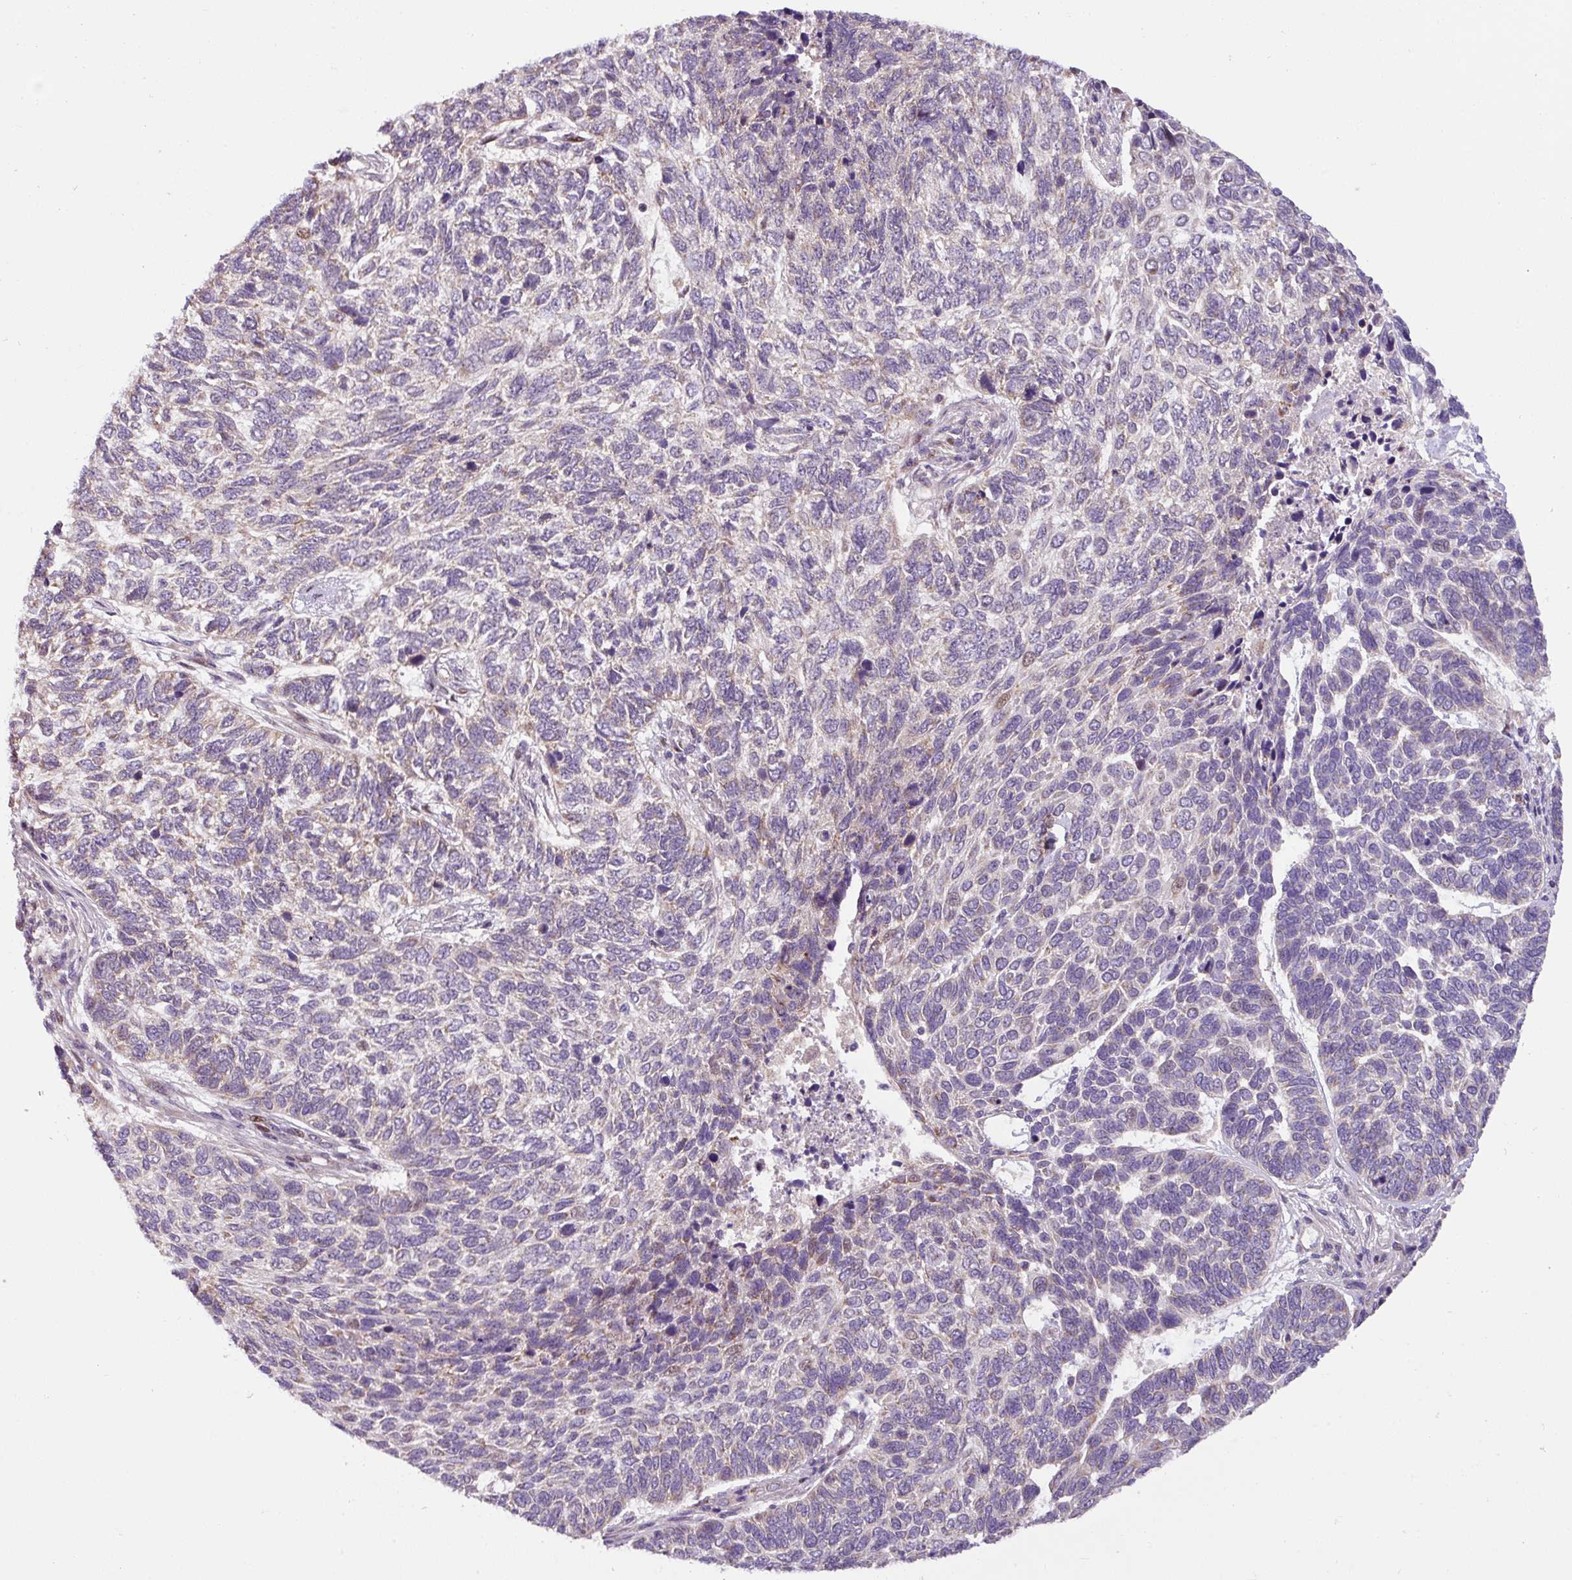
{"staining": {"intensity": "weak", "quantity": "<25%", "location": "cytoplasmic/membranous"}, "tissue": "skin cancer", "cell_type": "Tumor cells", "image_type": "cancer", "snomed": [{"axis": "morphology", "description": "Basal cell carcinoma"}, {"axis": "topography", "description": "Skin"}], "caption": "High magnification brightfield microscopy of skin basal cell carcinoma stained with DAB (brown) and counterstained with hematoxylin (blue): tumor cells show no significant positivity.", "gene": "SARS2", "patient": {"sex": "female", "age": 65}}